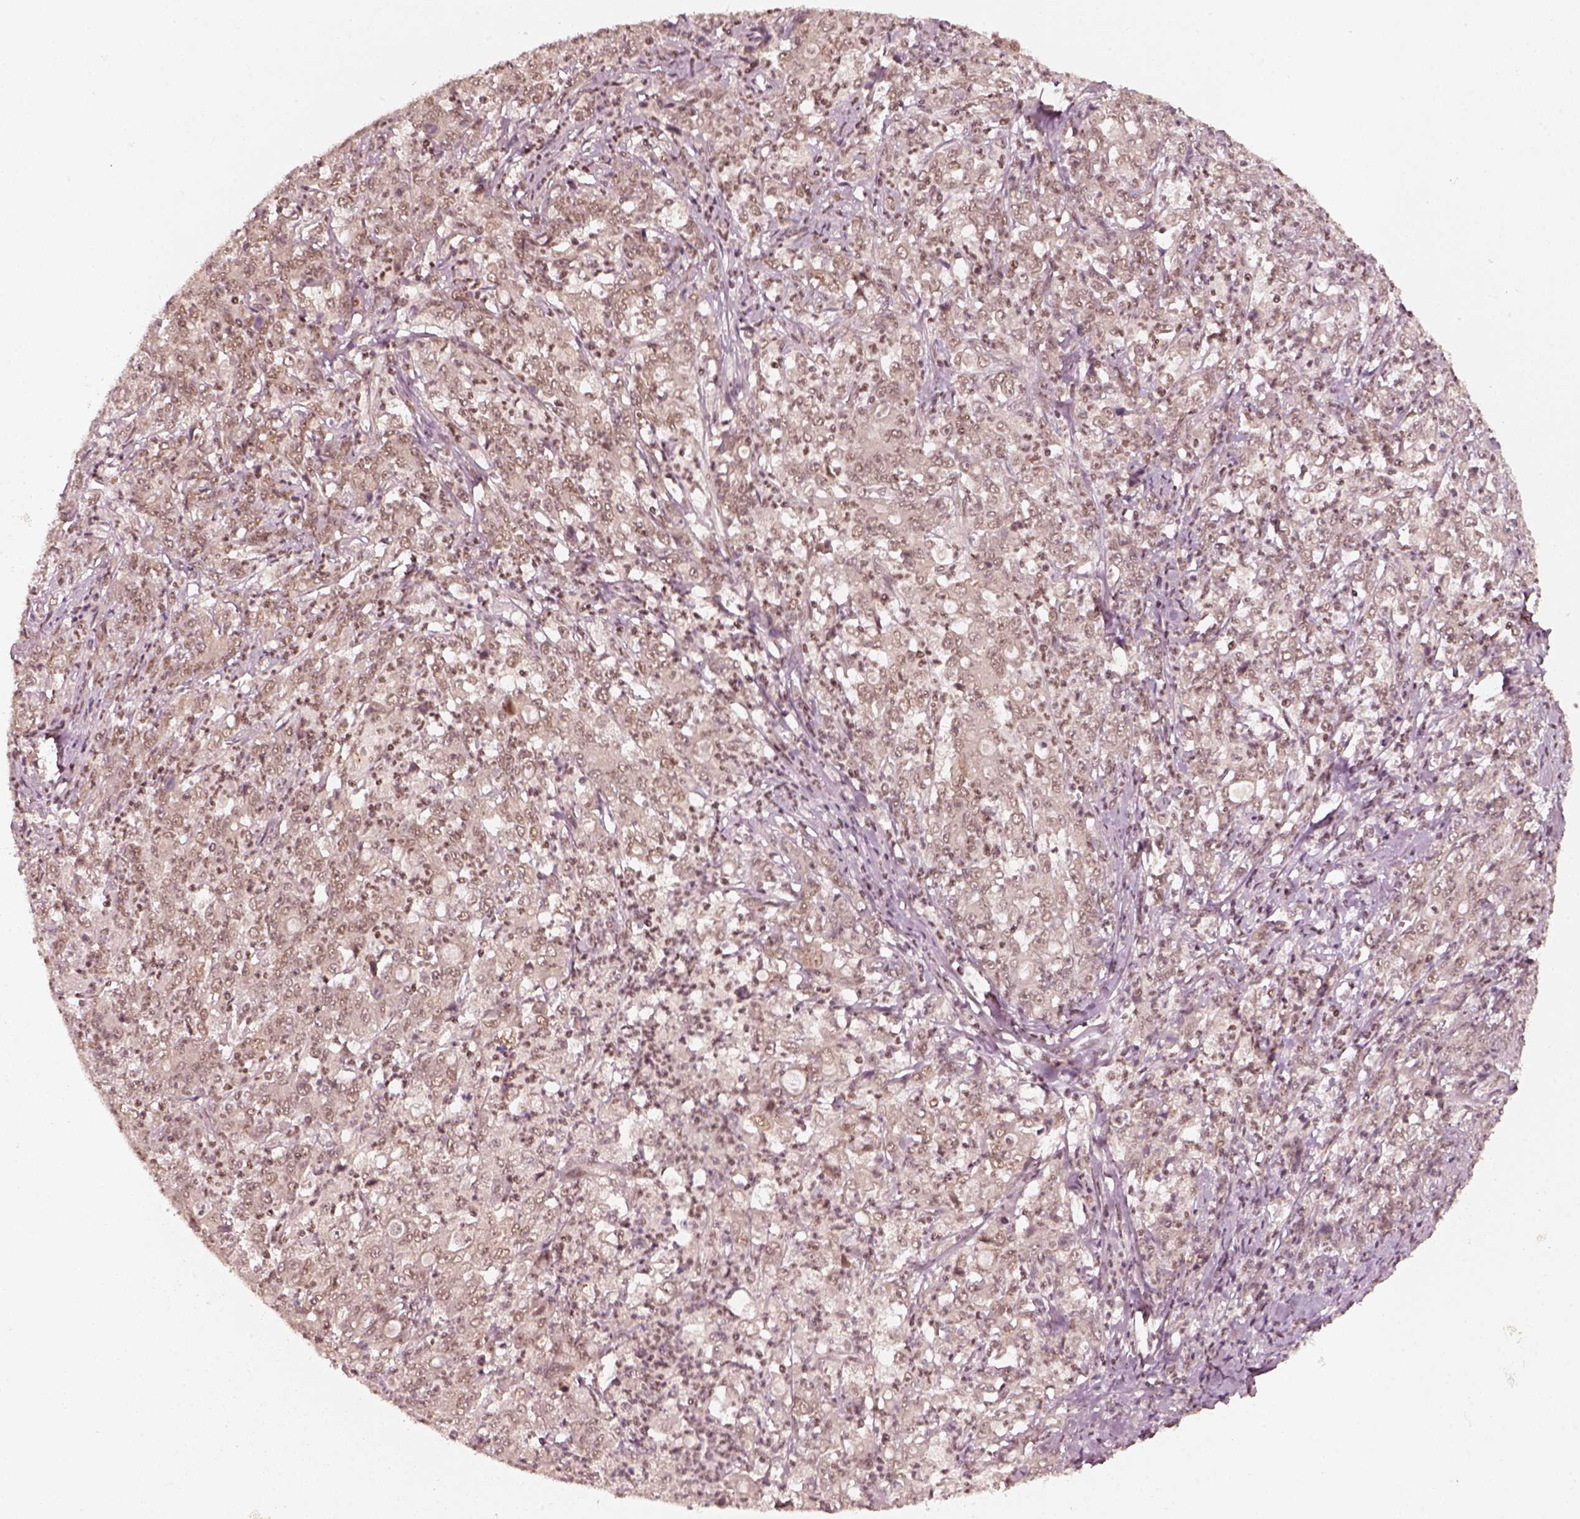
{"staining": {"intensity": "negative", "quantity": "none", "location": "none"}, "tissue": "stomach cancer", "cell_type": "Tumor cells", "image_type": "cancer", "snomed": [{"axis": "morphology", "description": "Adenocarcinoma, NOS"}, {"axis": "topography", "description": "Stomach, lower"}], "caption": "The photomicrograph demonstrates no staining of tumor cells in stomach adenocarcinoma.", "gene": "GMEB2", "patient": {"sex": "female", "age": 71}}